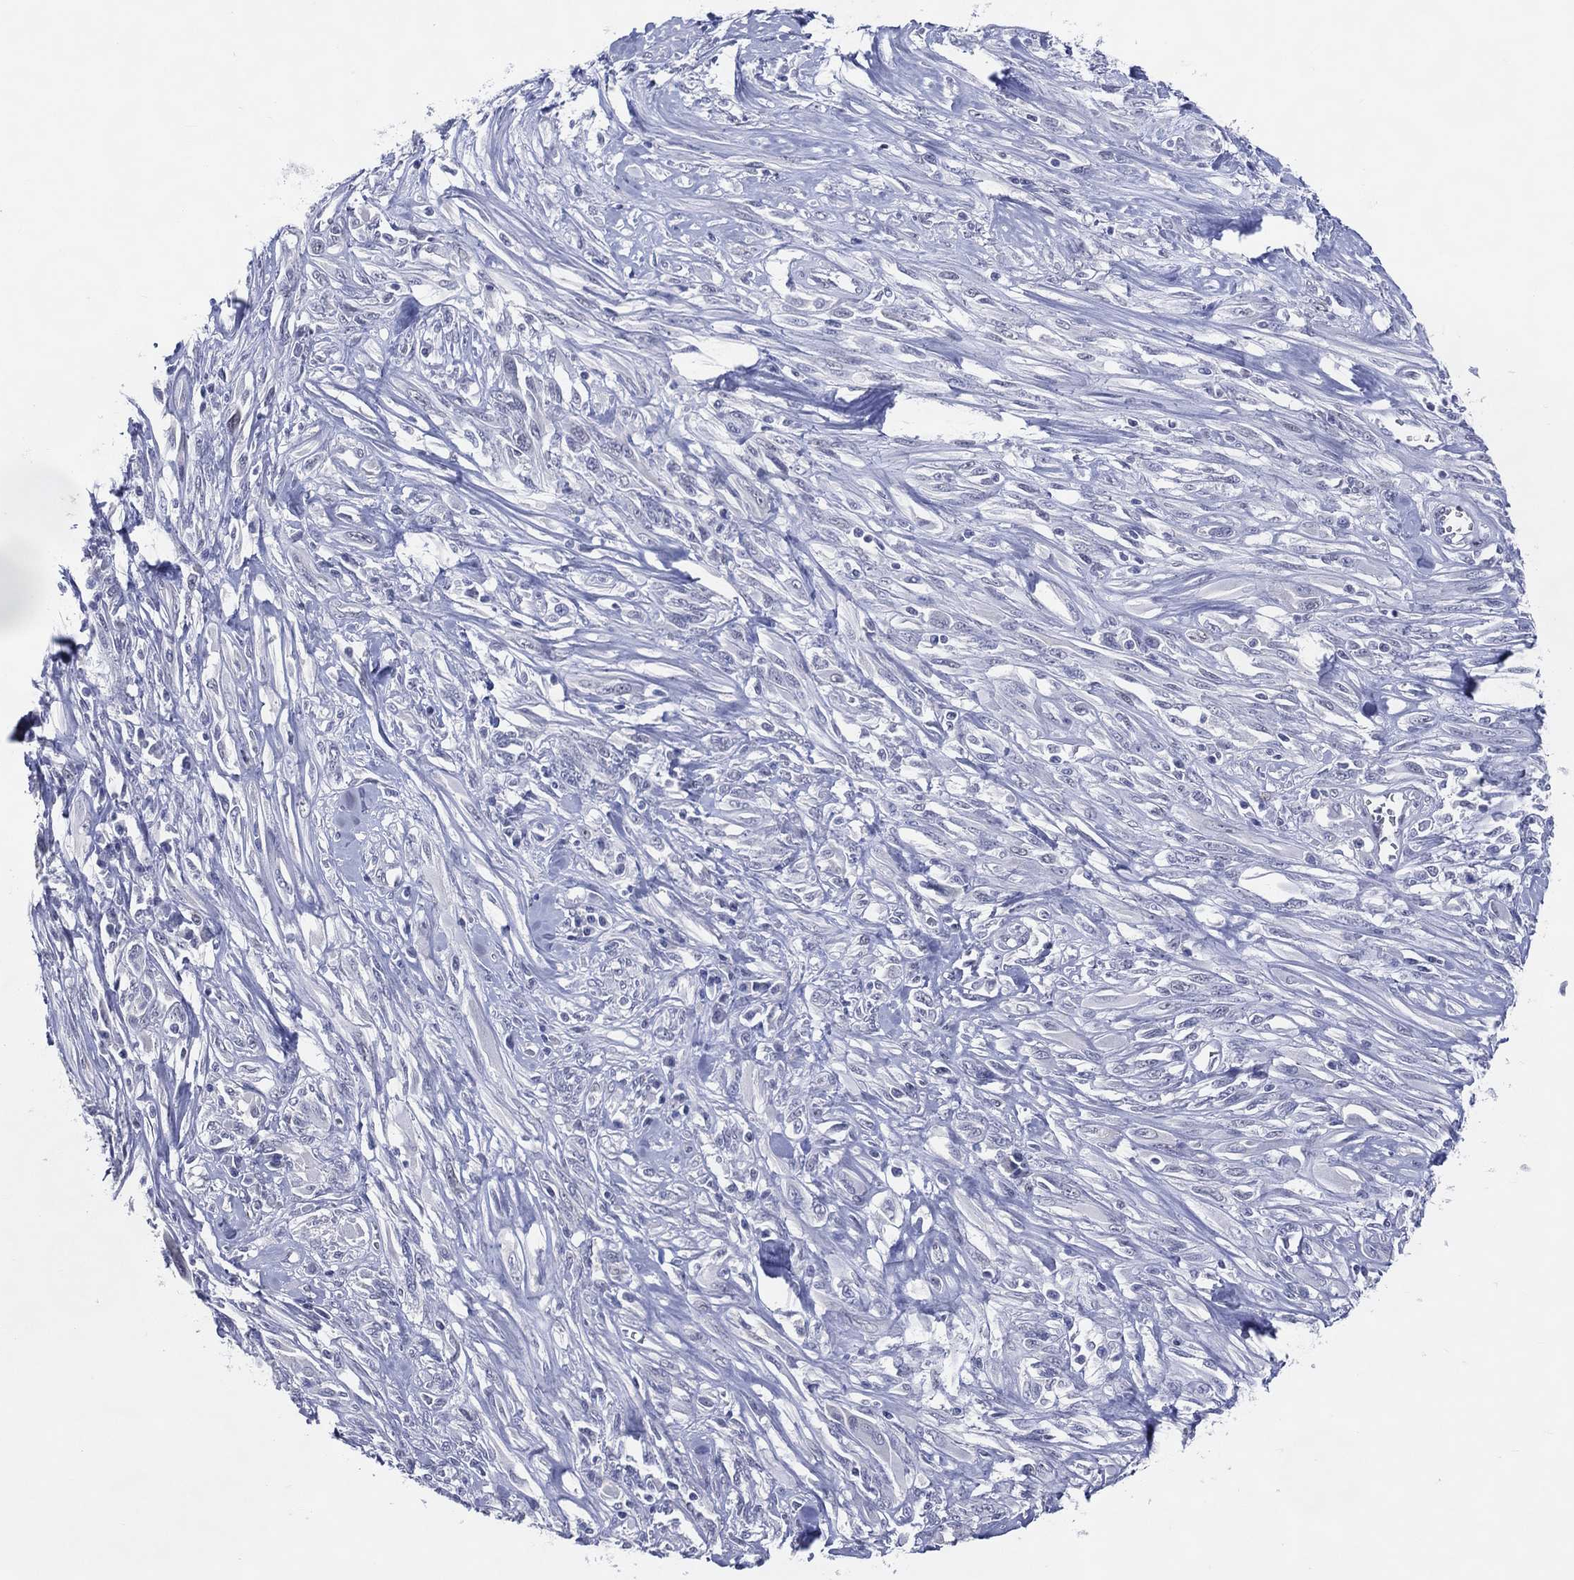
{"staining": {"intensity": "negative", "quantity": "none", "location": "none"}, "tissue": "melanoma", "cell_type": "Tumor cells", "image_type": "cancer", "snomed": [{"axis": "morphology", "description": "Malignant melanoma, NOS"}, {"axis": "topography", "description": "Skin"}], "caption": "This is an IHC micrograph of human malignant melanoma. There is no staining in tumor cells.", "gene": "CFAP58", "patient": {"sex": "female", "age": 91}}